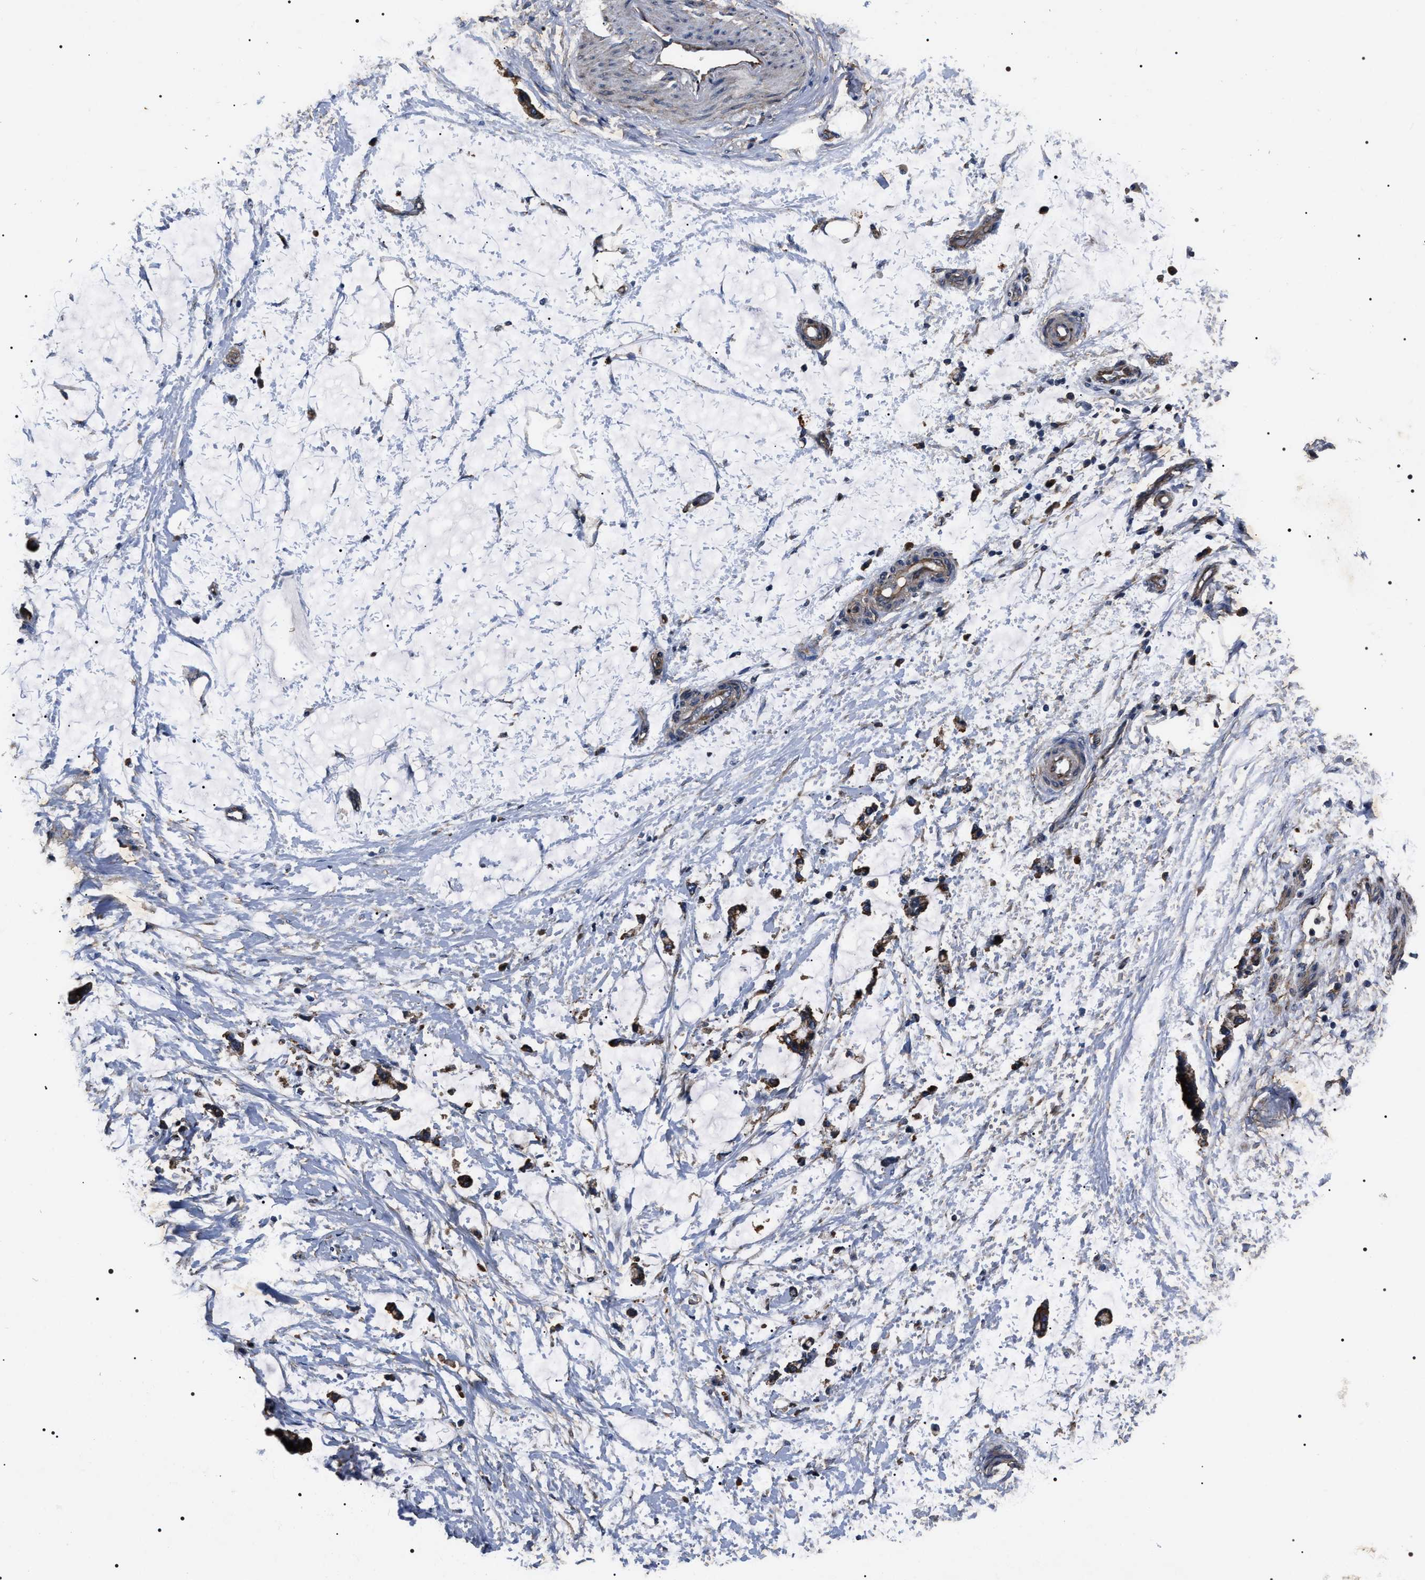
{"staining": {"intensity": "moderate", "quantity": "<25%", "location": "cytoplasmic/membranous"}, "tissue": "adipose tissue", "cell_type": "Adipocytes", "image_type": "normal", "snomed": [{"axis": "morphology", "description": "Normal tissue, NOS"}, {"axis": "morphology", "description": "Adenocarcinoma, NOS"}, {"axis": "topography", "description": "Colon"}, {"axis": "topography", "description": "Peripheral nerve tissue"}], "caption": "Immunohistochemistry (IHC) of unremarkable human adipose tissue exhibits low levels of moderate cytoplasmic/membranous expression in about <25% of adipocytes.", "gene": "HSCB", "patient": {"sex": "male", "age": 14}}